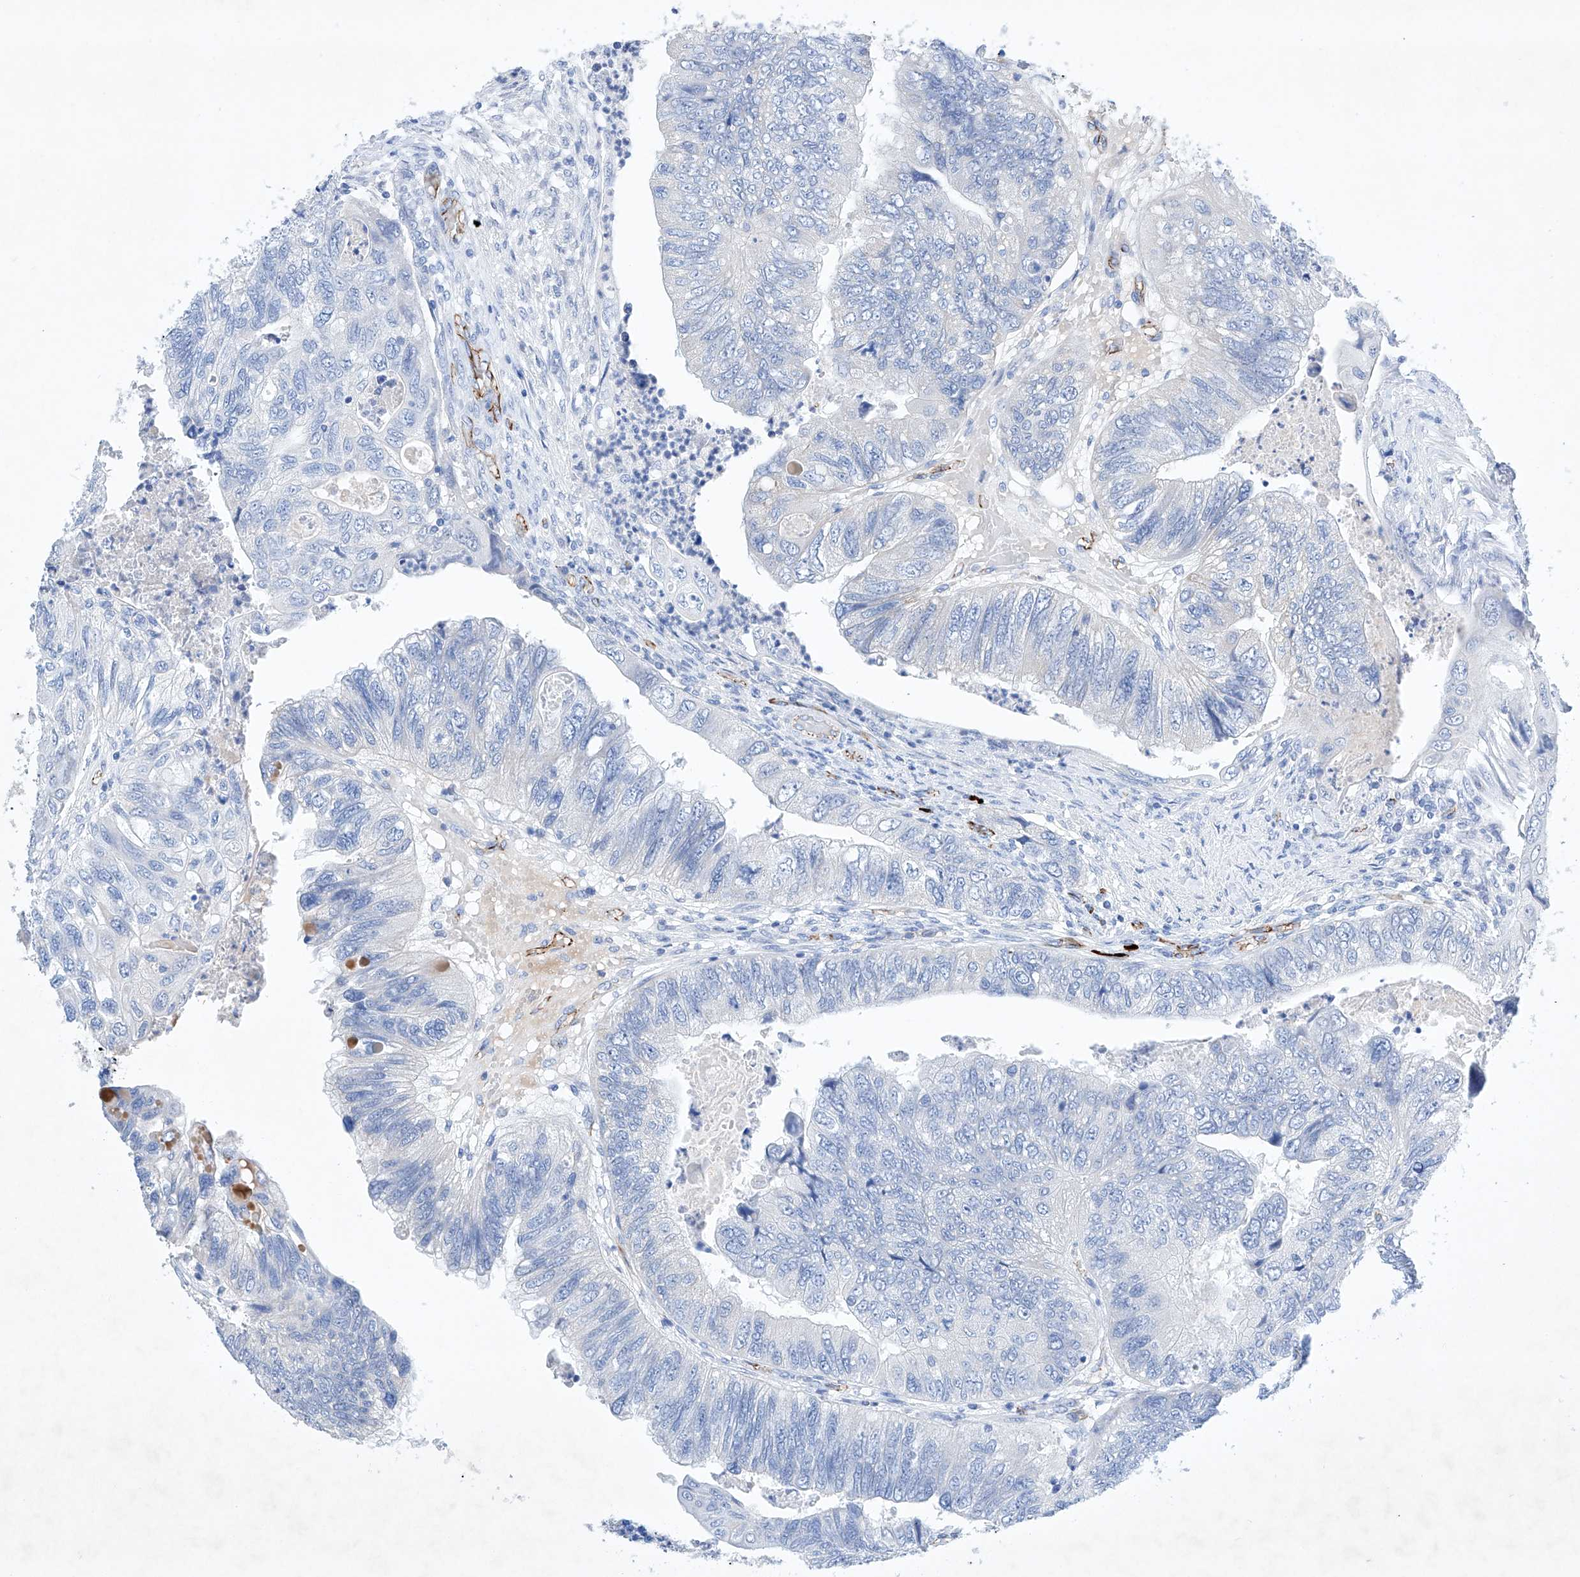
{"staining": {"intensity": "negative", "quantity": "none", "location": "none"}, "tissue": "colorectal cancer", "cell_type": "Tumor cells", "image_type": "cancer", "snomed": [{"axis": "morphology", "description": "Adenocarcinoma, NOS"}, {"axis": "topography", "description": "Rectum"}], "caption": "A high-resolution histopathology image shows immunohistochemistry staining of colorectal cancer (adenocarcinoma), which demonstrates no significant expression in tumor cells.", "gene": "ETV7", "patient": {"sex": "male", "age": 63}}